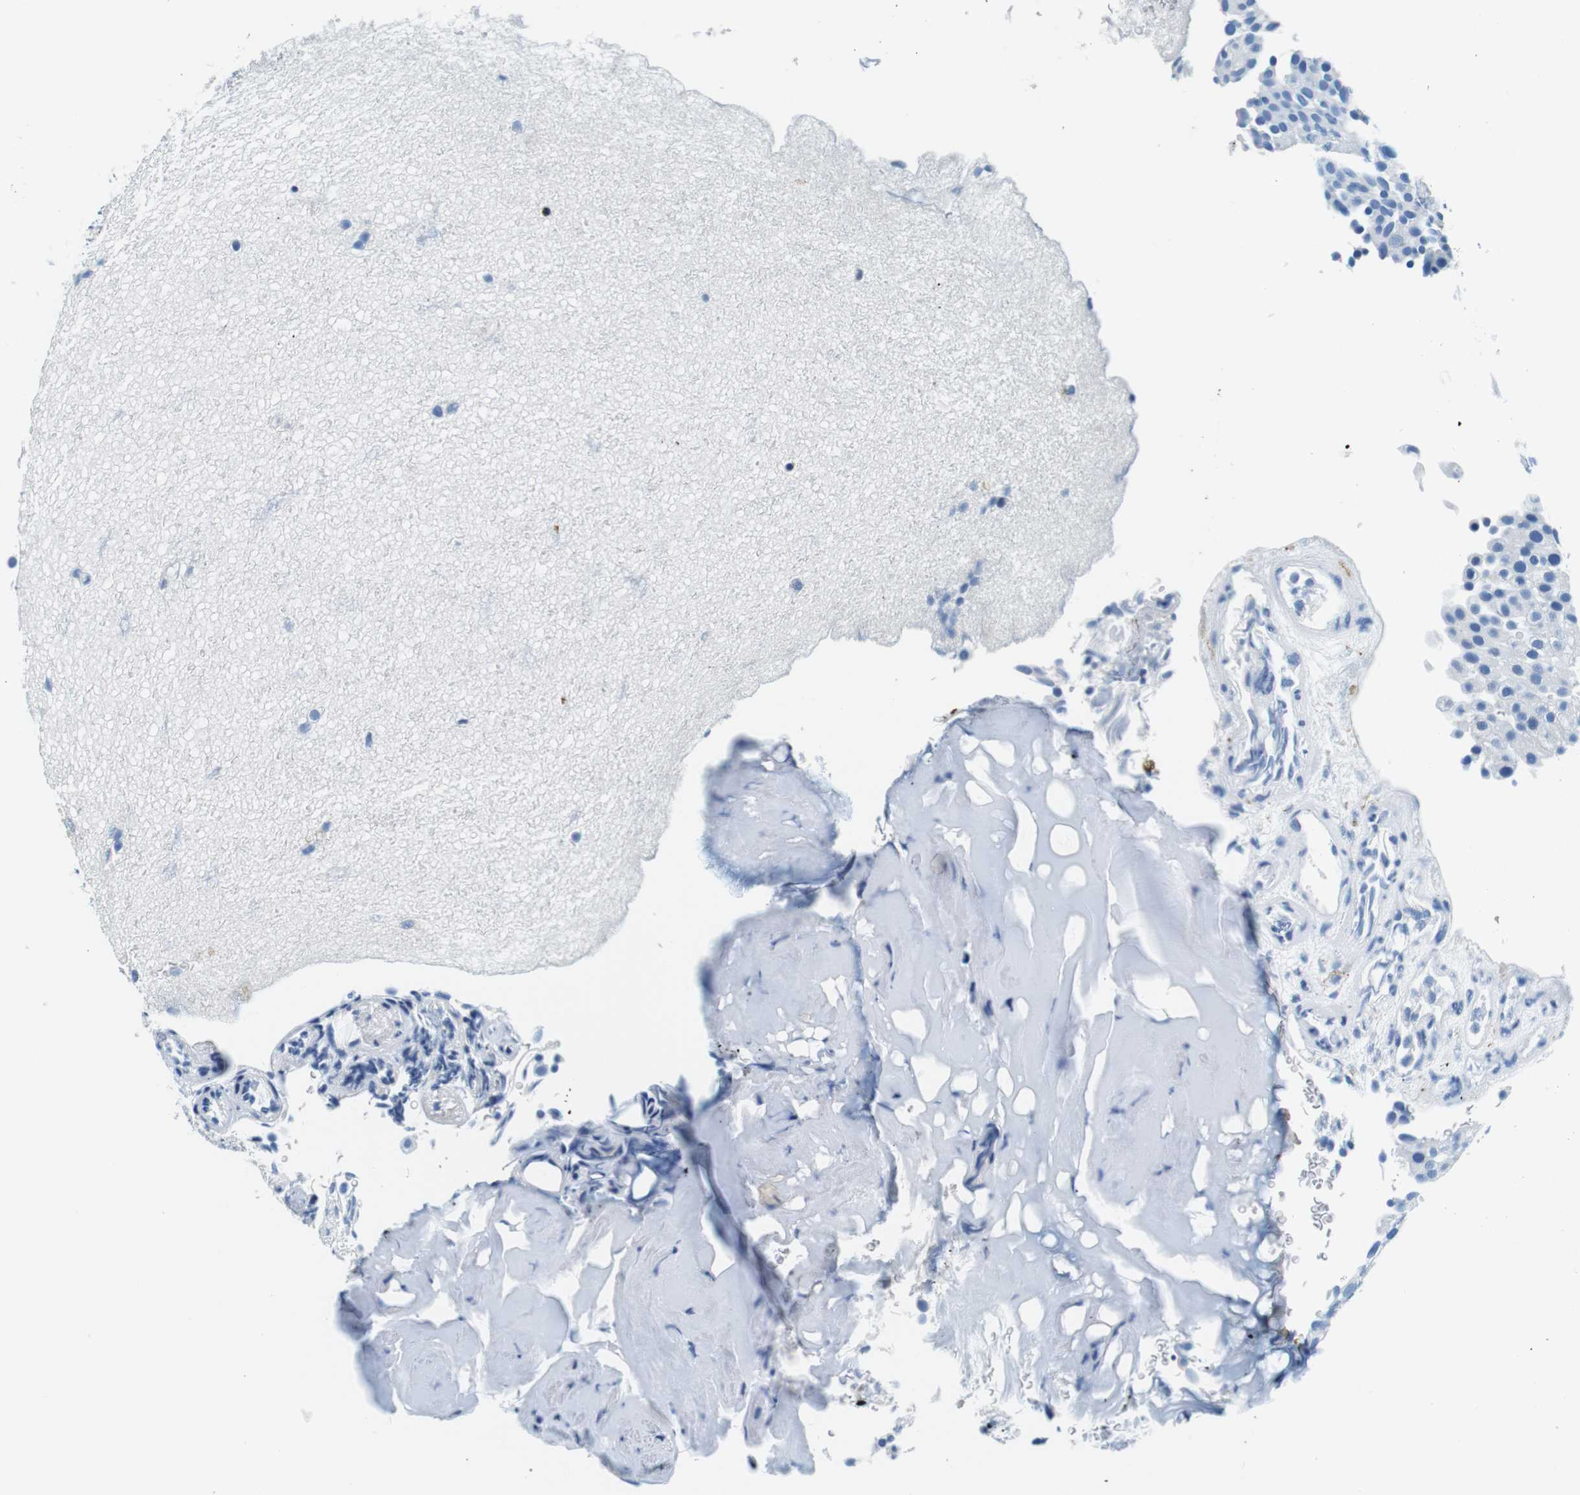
{"staining": {"intensity": "negative", "quantity": "none", "location": "none"}, "tissue": "urothelial cancer", "cell_type": "Tumor cells", "image_type": "cancer", "snomed": [{"axis": "morphology", "description": "Urothelial carcinoma, Low grade"}, {"axis": "topography", "description": "Urinary bladder"}], "caption": "The image shows no significant staining in tumor cells of urothelial carcinoma (low-grade).", "gene": "HLA-DRB1", "patient": {"sex": "male", "age": 78}}